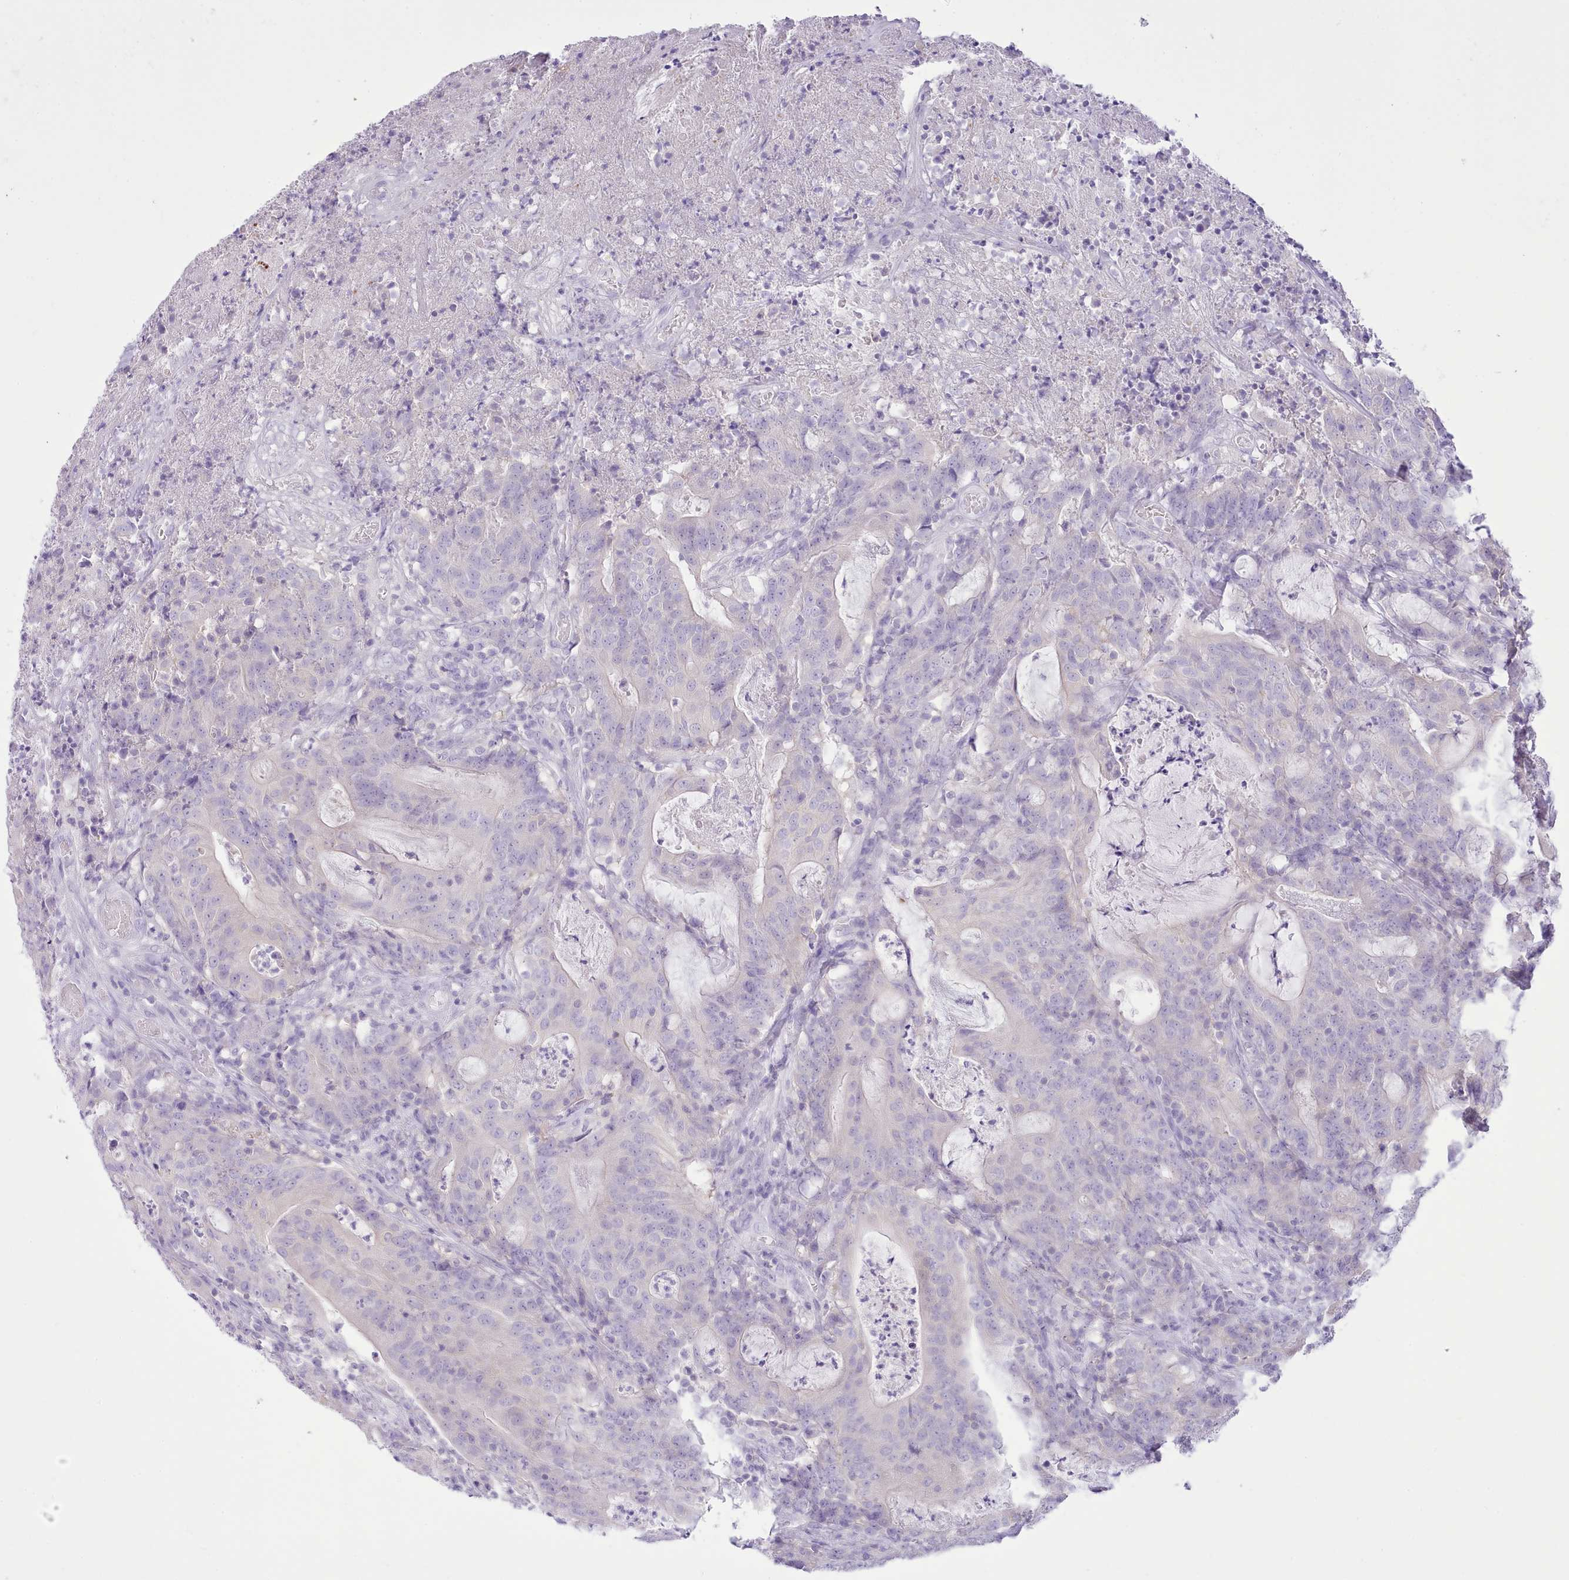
{"staining": {"intensity": "negative", "quantity": "none", "location": "none"}, "tissue": "colorectal cancer", "cell_type": "Tumor cells", "image_type": "cancer", "snomed": [{"axis": "morphology", "description": "Adenocarcinoma, NOS"}, {"axis": "topography", "description": "Colon"}], "caption": "Colorectal cancer (adenocarcinoma) stained for a protein using immunohistochemistry (IHC) exhibits no expression tumor cells.", "gene": "MDFI", "patient": {"sex": "male", "age": 83}}